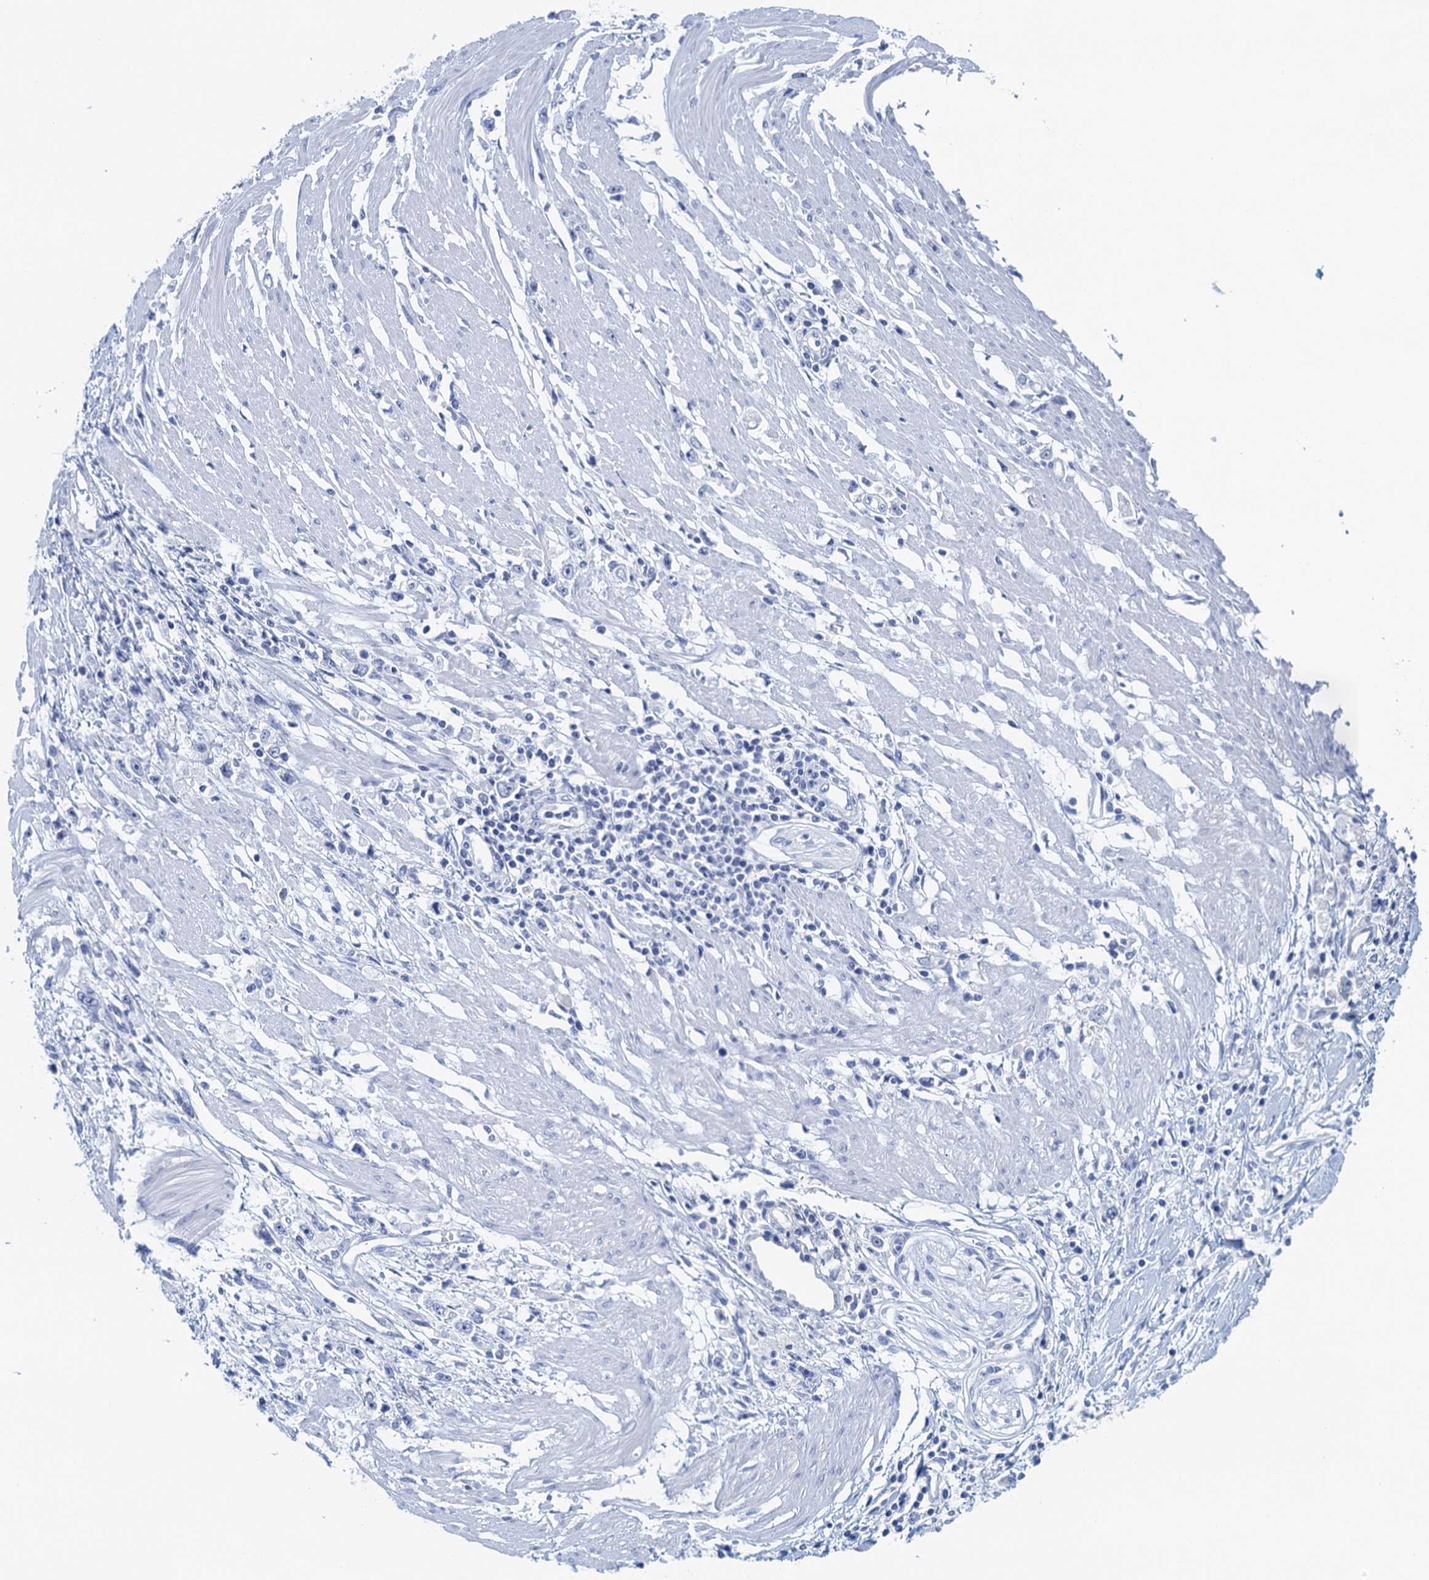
{"staining": {"intensity": "negative", "quantity": "none", "location": "none"}, "tissue": "stomach cancer", "cell_type": "Tumor cells", "image_type": "cancer", "snomed": [{"axis": "morphology", "description": "Adenocarcinoma, NOS"}, {"axis": "topography", "description": "Stomach"}], "caption": "This is a image of immunohistochemistry (IHC) staining of stomach cancer (adenocarcinoma), which shows no positivity in tumor cells.", "gene": "CYP51A1", "patient": {"sex": "female", "age": 59}}